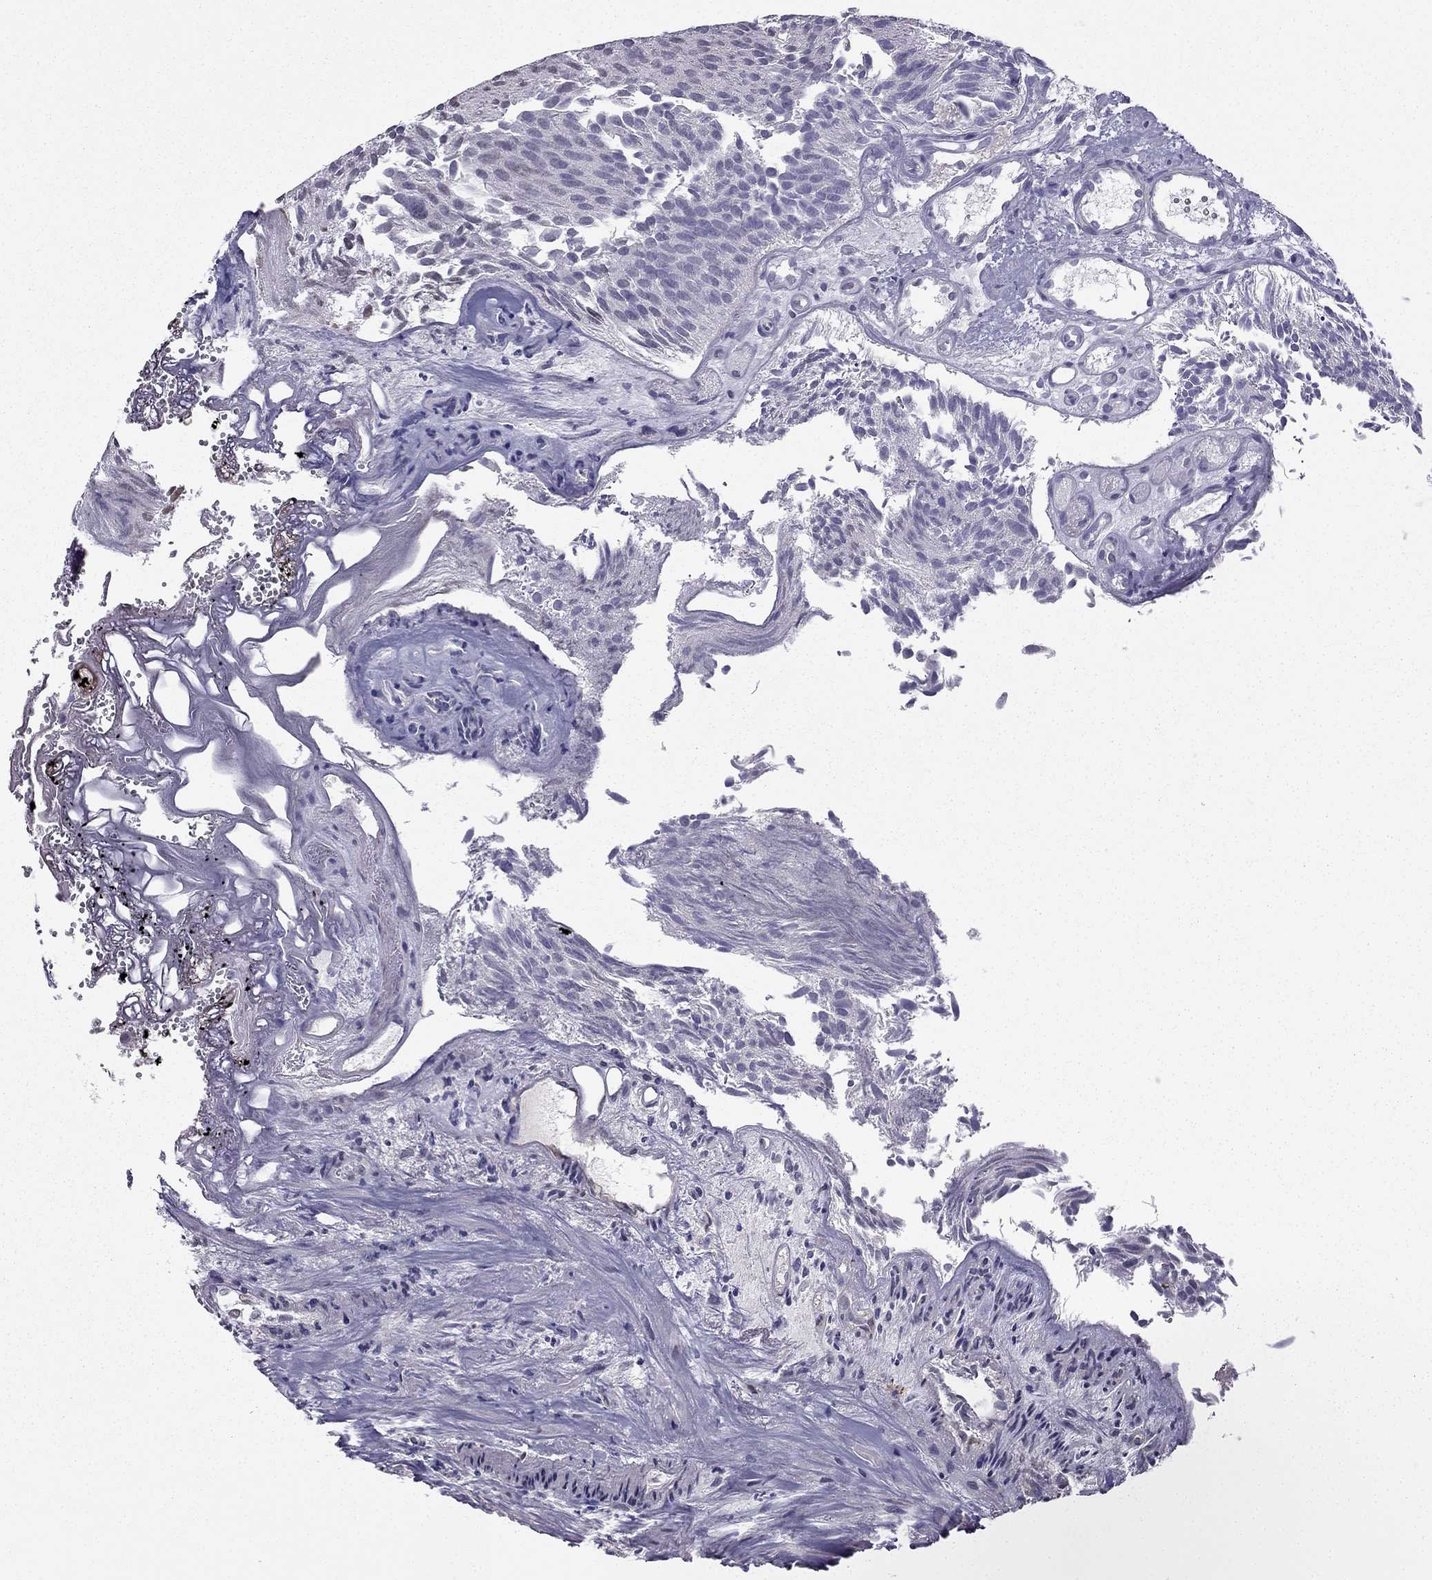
{"staining": {"intensity": "negative", "quantity": "none", "location": "none"}, "tissue": "urothelial cancer", "cell_type": "Tumor cells", "image_type": "cancer", "snomed": [{"axis": "morphology", "description": "Urothelial carcinoma, Low grade"}, {"axis": "topography", "description": "Urinary bladder"}], "caption": "The micrograph demonstrates no staining of tumor cells in low-grade urothelial carcinoma.", "gene": "HSFX1", "patient": {"sex": "female", "age": 87}}